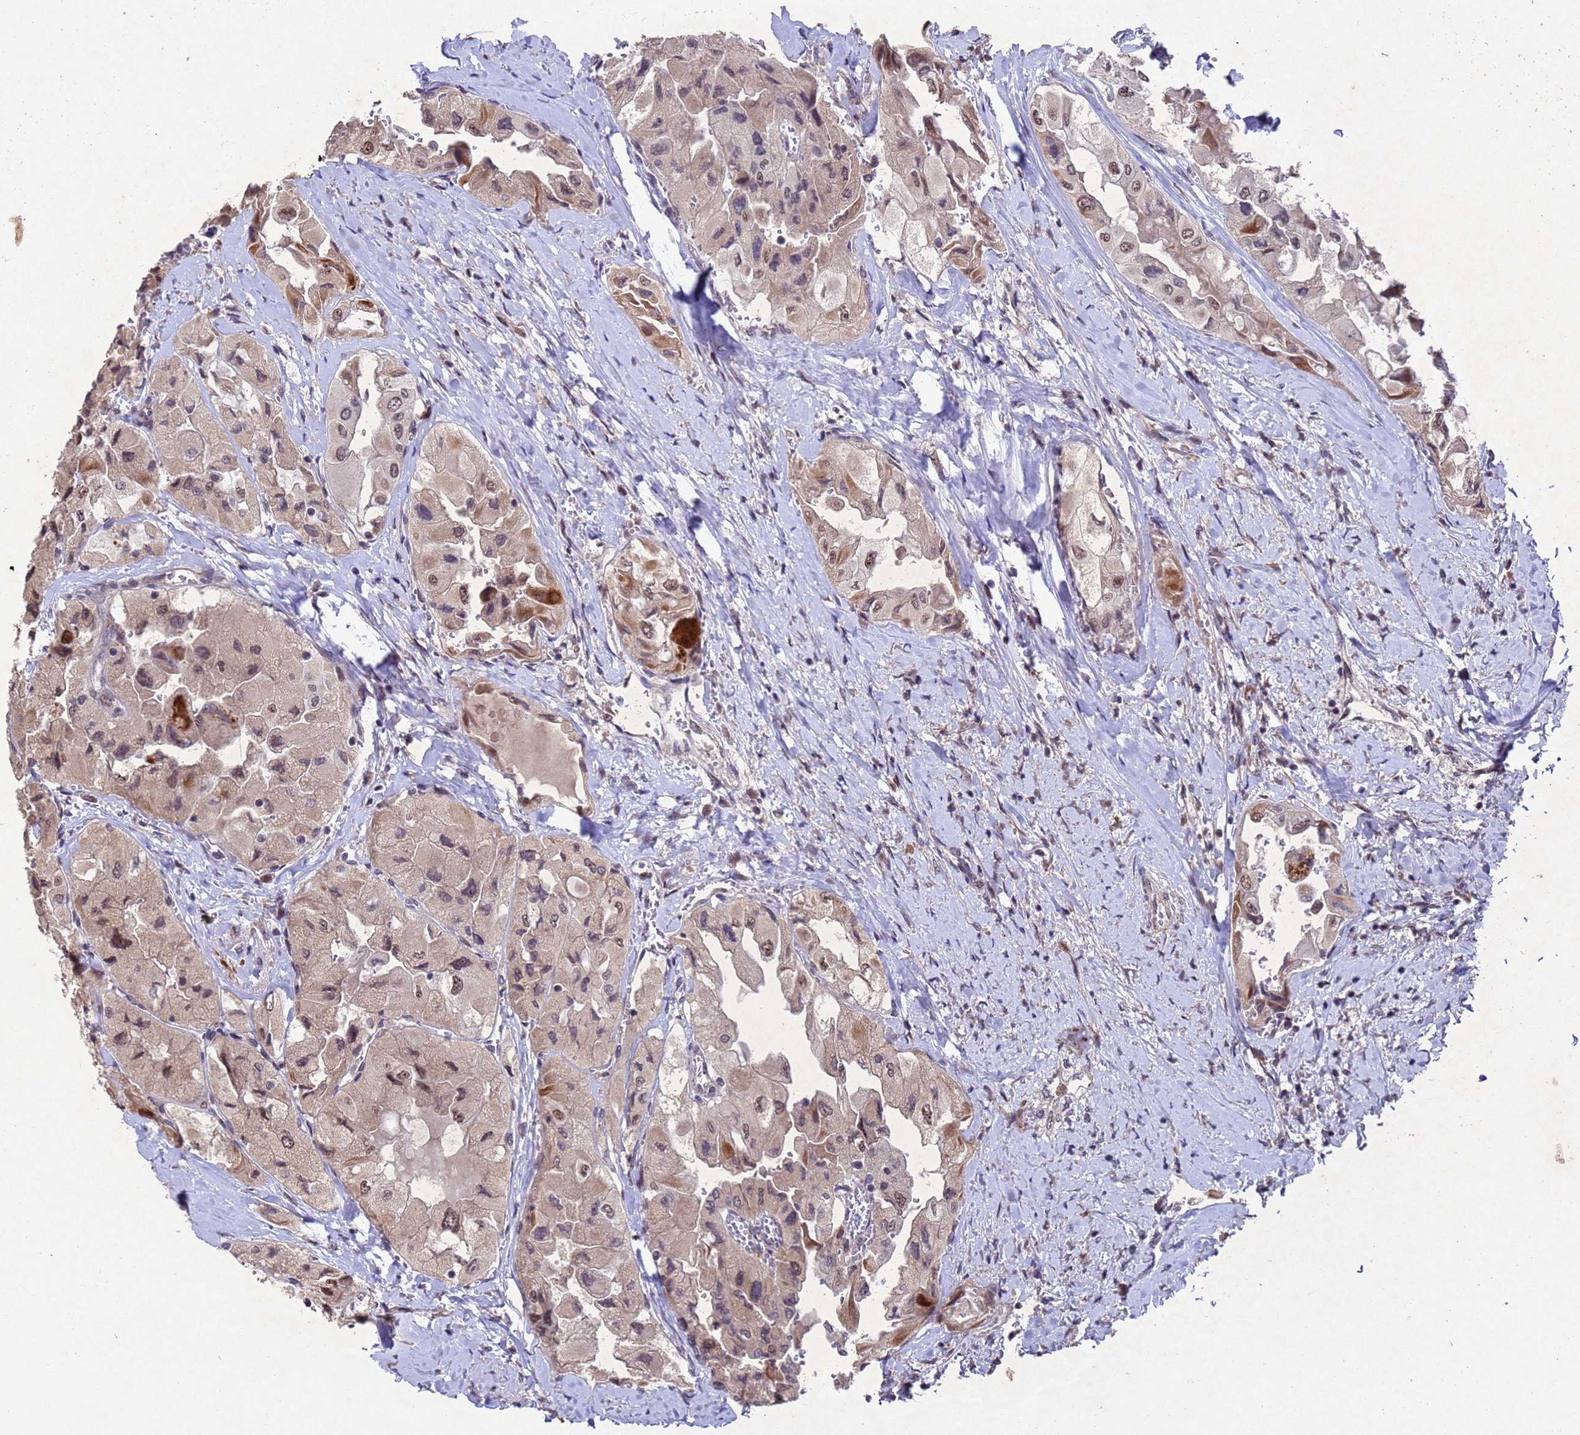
{"staining": {"intensity": "moderate", "quantity": ">75%", "location": "cytoplasmic/membranous,nuclear"}, "tissue": "thyroid cancer", "cell_type": "Tumor cells", "image_type": "cancer", "snomed": [{"axis": "morphology", "description": "Normal tissue, NOS"}, {"axis": "morphology", "description": "Papillary adenocarcinoma, NOS"}, {"axis": "topography", "description": "Thyroid gland"}], "caption": "Moderate cytoplasmic/membranous and nuclear positivity is appreciated in about >75% of tumor cells in thyroid papillary adenocarcinoma.", "gene": "TBK1", "patient": {"sex": "female", "age": 59}}